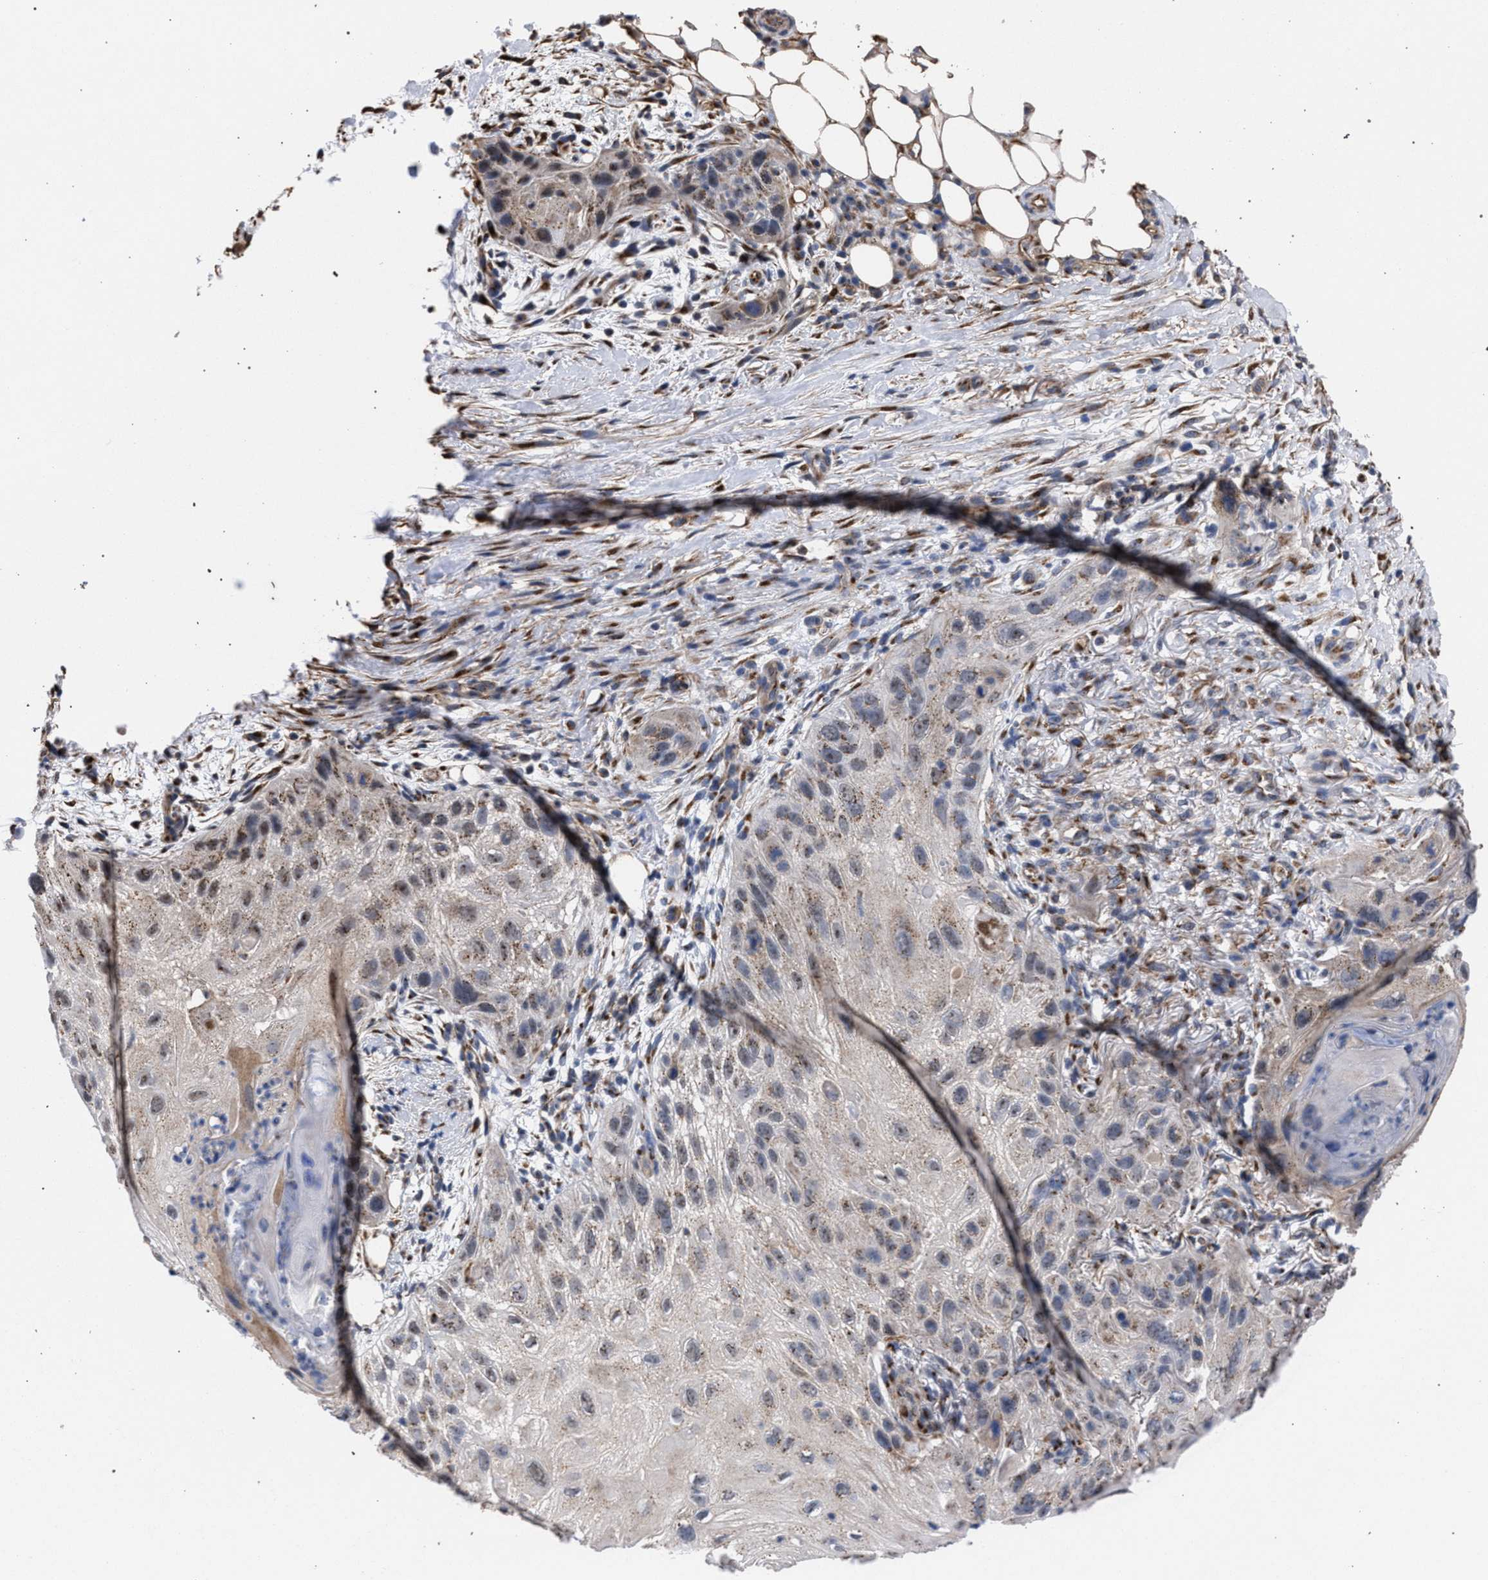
{"staining": {"intensity": "moderate", "quantity": ">75%", "location": "cytoplasmic/membranous"}, "tissue": "skin cancer", "cell_type": "Tumor cells", "image_type": "cancer", "snomed": [{"axis": "morphology", "description": "Squamous cell carcinoma, NOS"}, {"axis": "topography", "description": "Skin"}], "caption": "High-magnification brightfield microscopy of skin cancer stained with DAB (brown) and counterstained with hematoxylin (blue). tumor cells exhibit moderate cytoplasmic/membranous expression is seen in approximately>75% of cells.", "gene": "GOLGA2", "patient": {"sex": "female", "age": 77}}